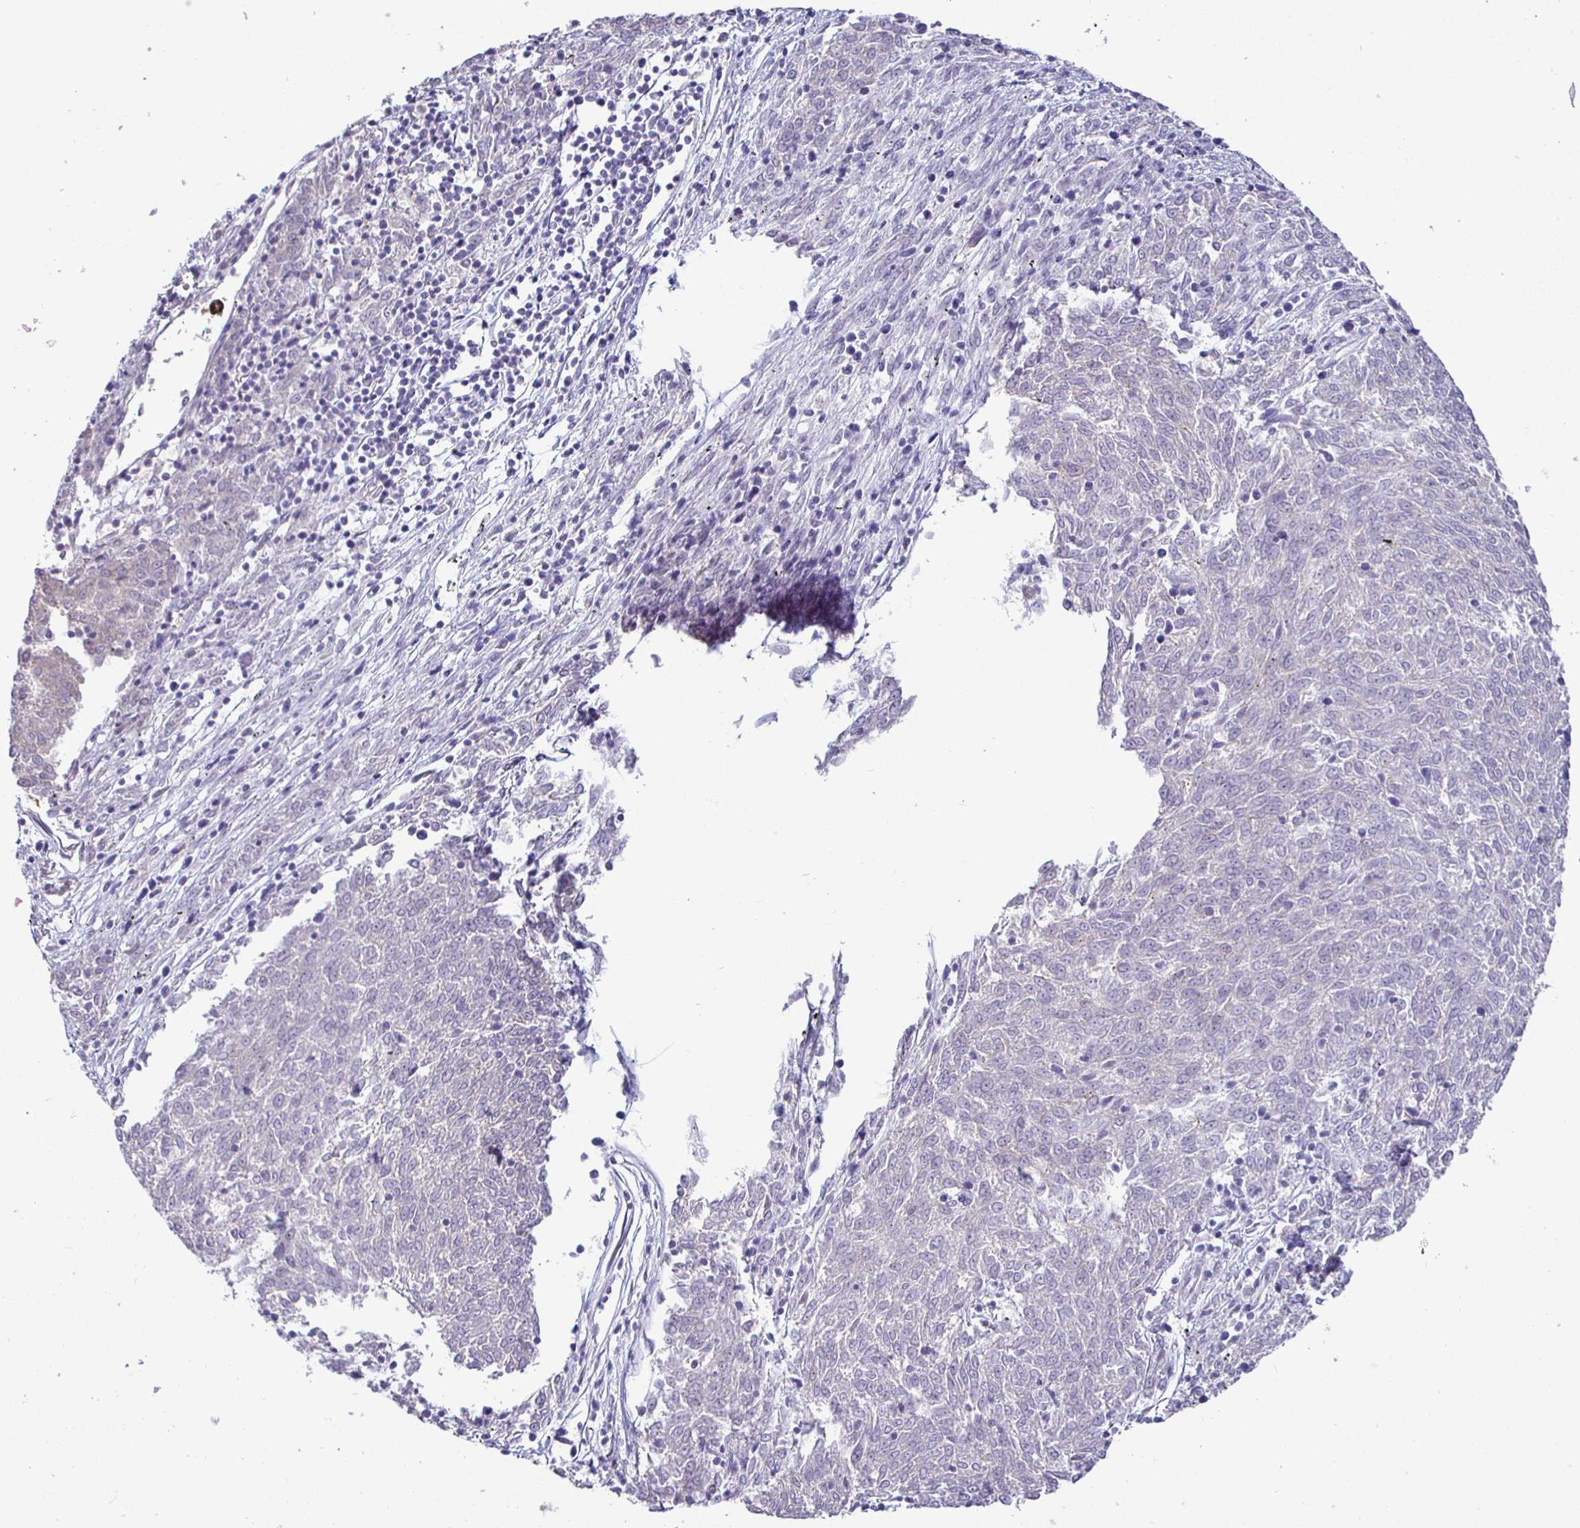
{"staining": {"intensity": "negative", "quantity": "none", "location": "none"}, "tissue": "melanoma", "cell_type": "Tumor cells", "image_type": "cancer", "snomed": [{"axis": "morphology", "description": "Malignant melanoma, NOS"}, {"axis": "topography", "description": "Skin"}], "caption": "Malignant melanoma was stained to show a protein in brown. There is no significant positivity in tumor cells. (Immunohistochemistry (ihc), brightfield microscopy, high magnification).", "gene": "SIRPA", "patient": {"sex": "female", "age": 72}}